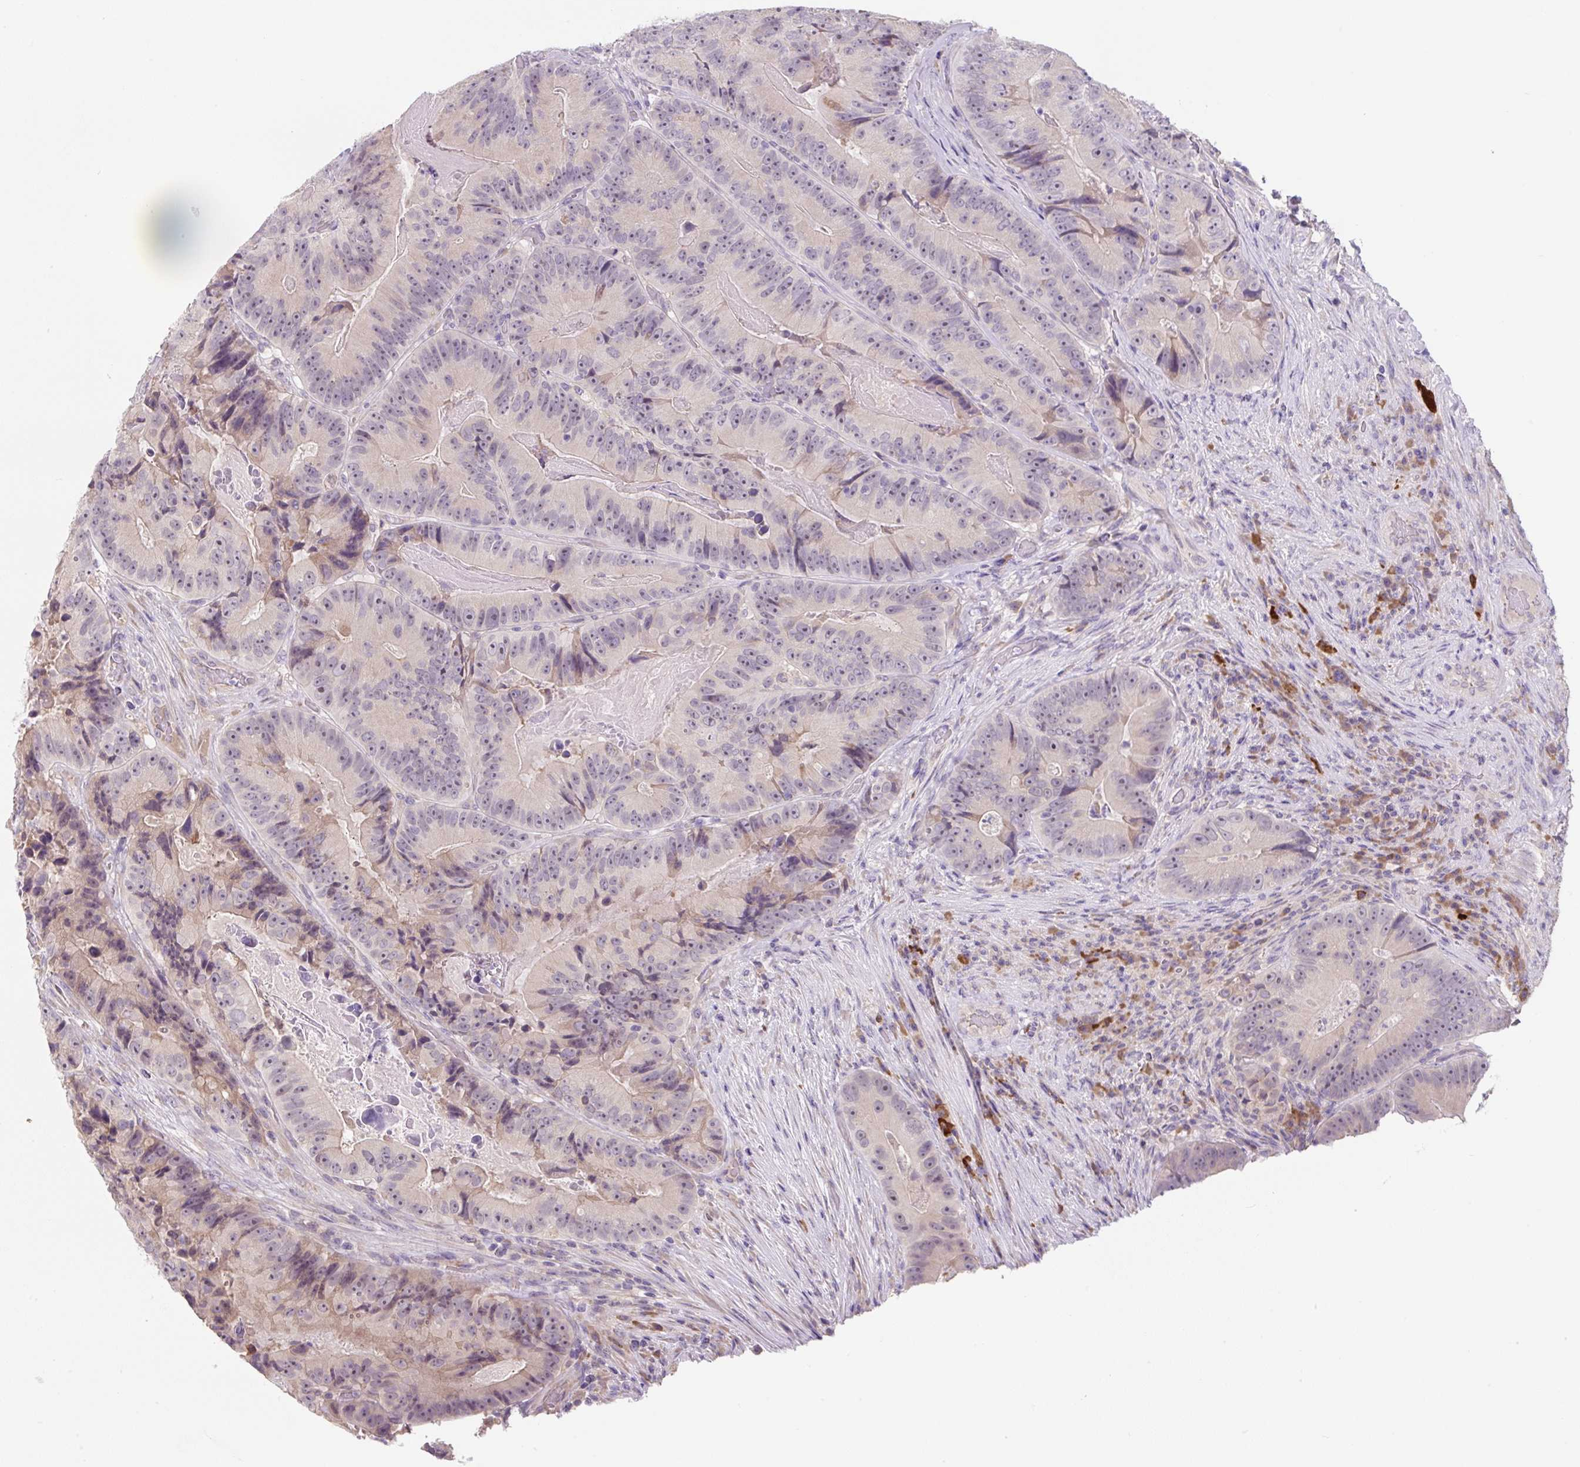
{"staining": {"intensity": "weak", "quantity": "<25%", "location": "cytoplasmic/membranous"}, "tissue": "colorectal cancer", "cell_type": "Tumor cells", "image_type": "cancer", "snomed": [{"axis": "morphology", "description": "Adenocarcinoma, NOS"}, {"axis": "topography", "description": "Colon"}], "caption": "A high-resolution histopathology image shows immunohistochemistry staining of colorectal adenocarcinoma, which displays no significant expression in tumor cells.", "gene": "FZD5", "patient": {"sex": "female", "age": 86}}